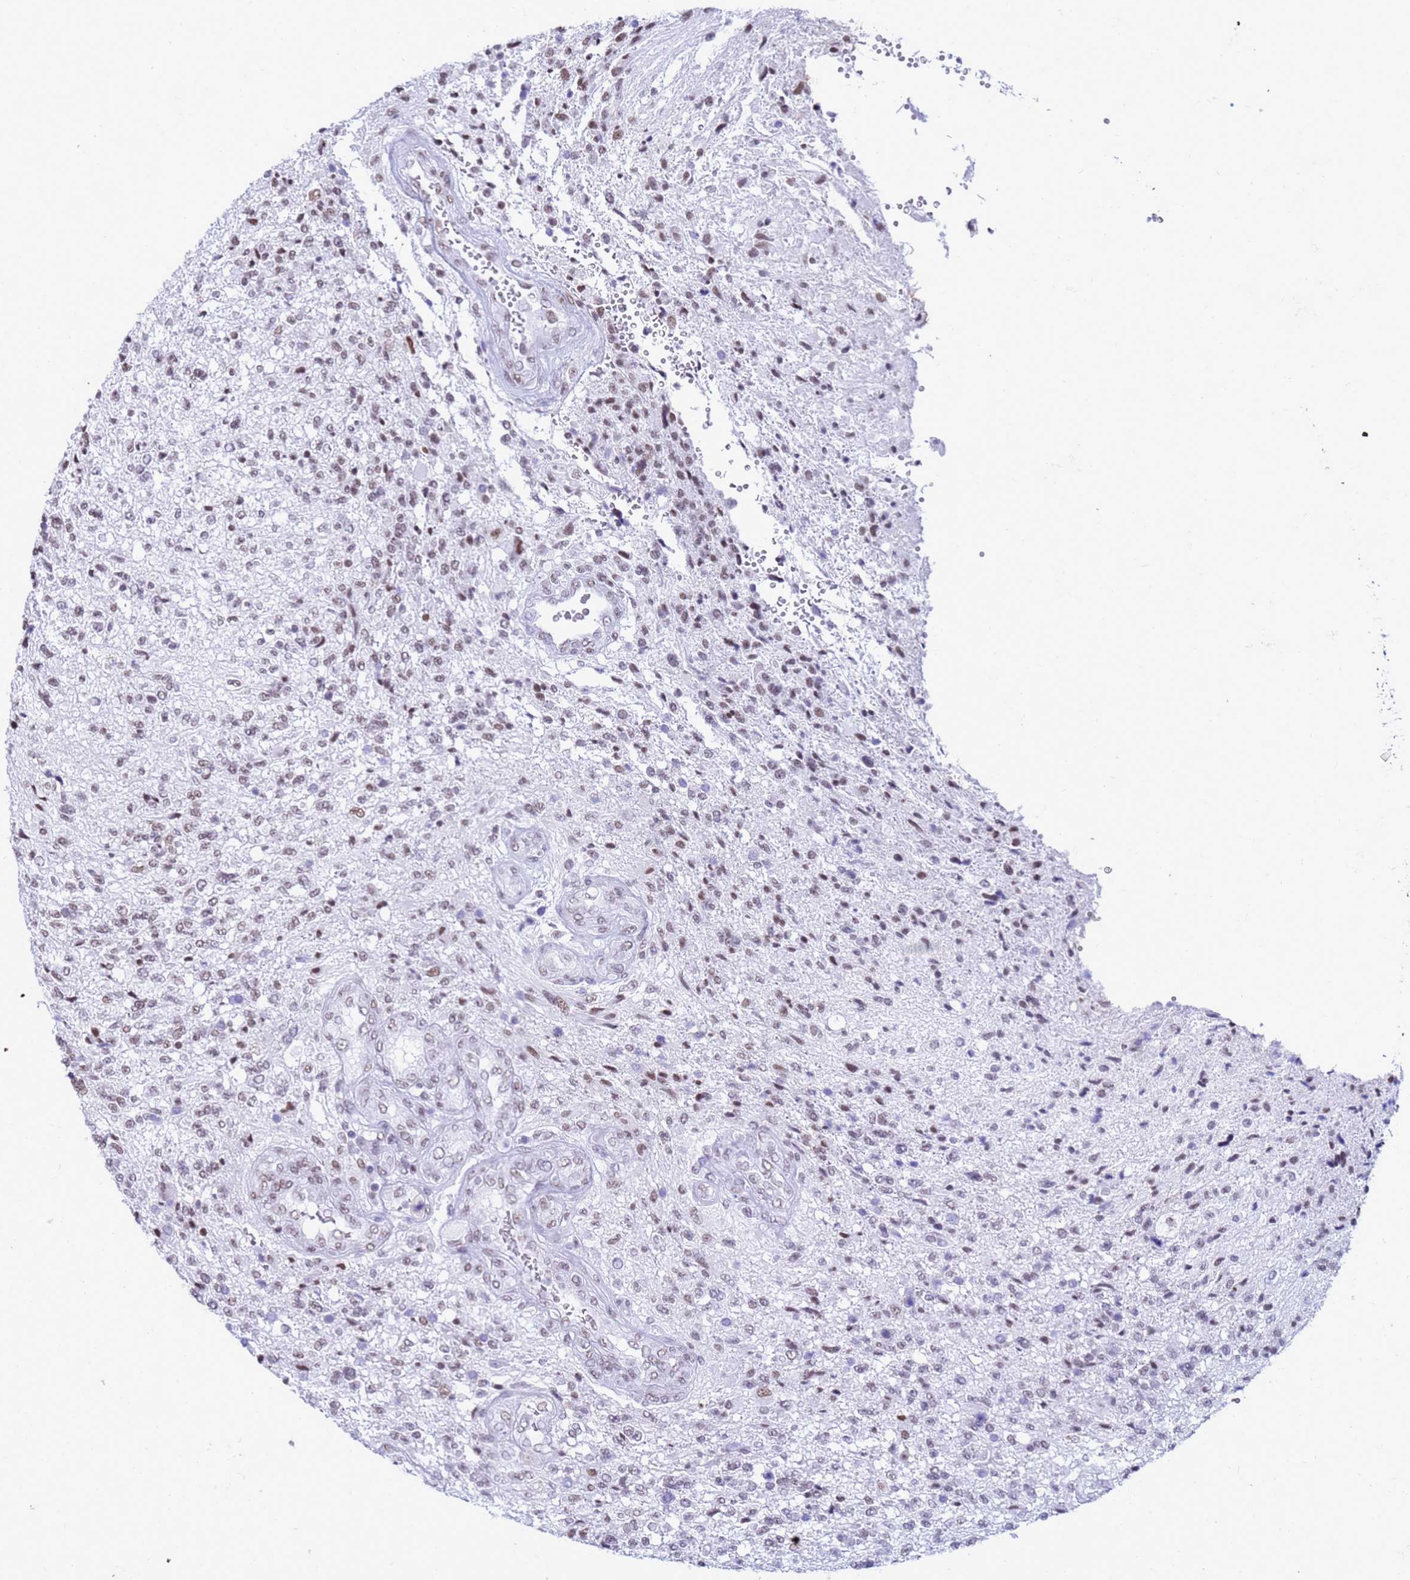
{"staining": {"intensity": "moderate", "quantity": "25%-75%", "location": "nuclear"}, "tissue": "glioma", "cell_type": "Tumor cells", "image_type": "cancer", "snomed": [{"axis": "morphology", "description": "Glioma, malignant, High grade"}, {"axis": "topography", "description": "Brain"}], "caption": "Immunohistochemistry (IHC) histopathology image of glioma stained for a protein (brown), which shows medium levels of moderate nuclear positivity in about 25%-75% of tumor cells.", "gene": "FAM170B", "patient": {"sex": "male", "age": 56}}